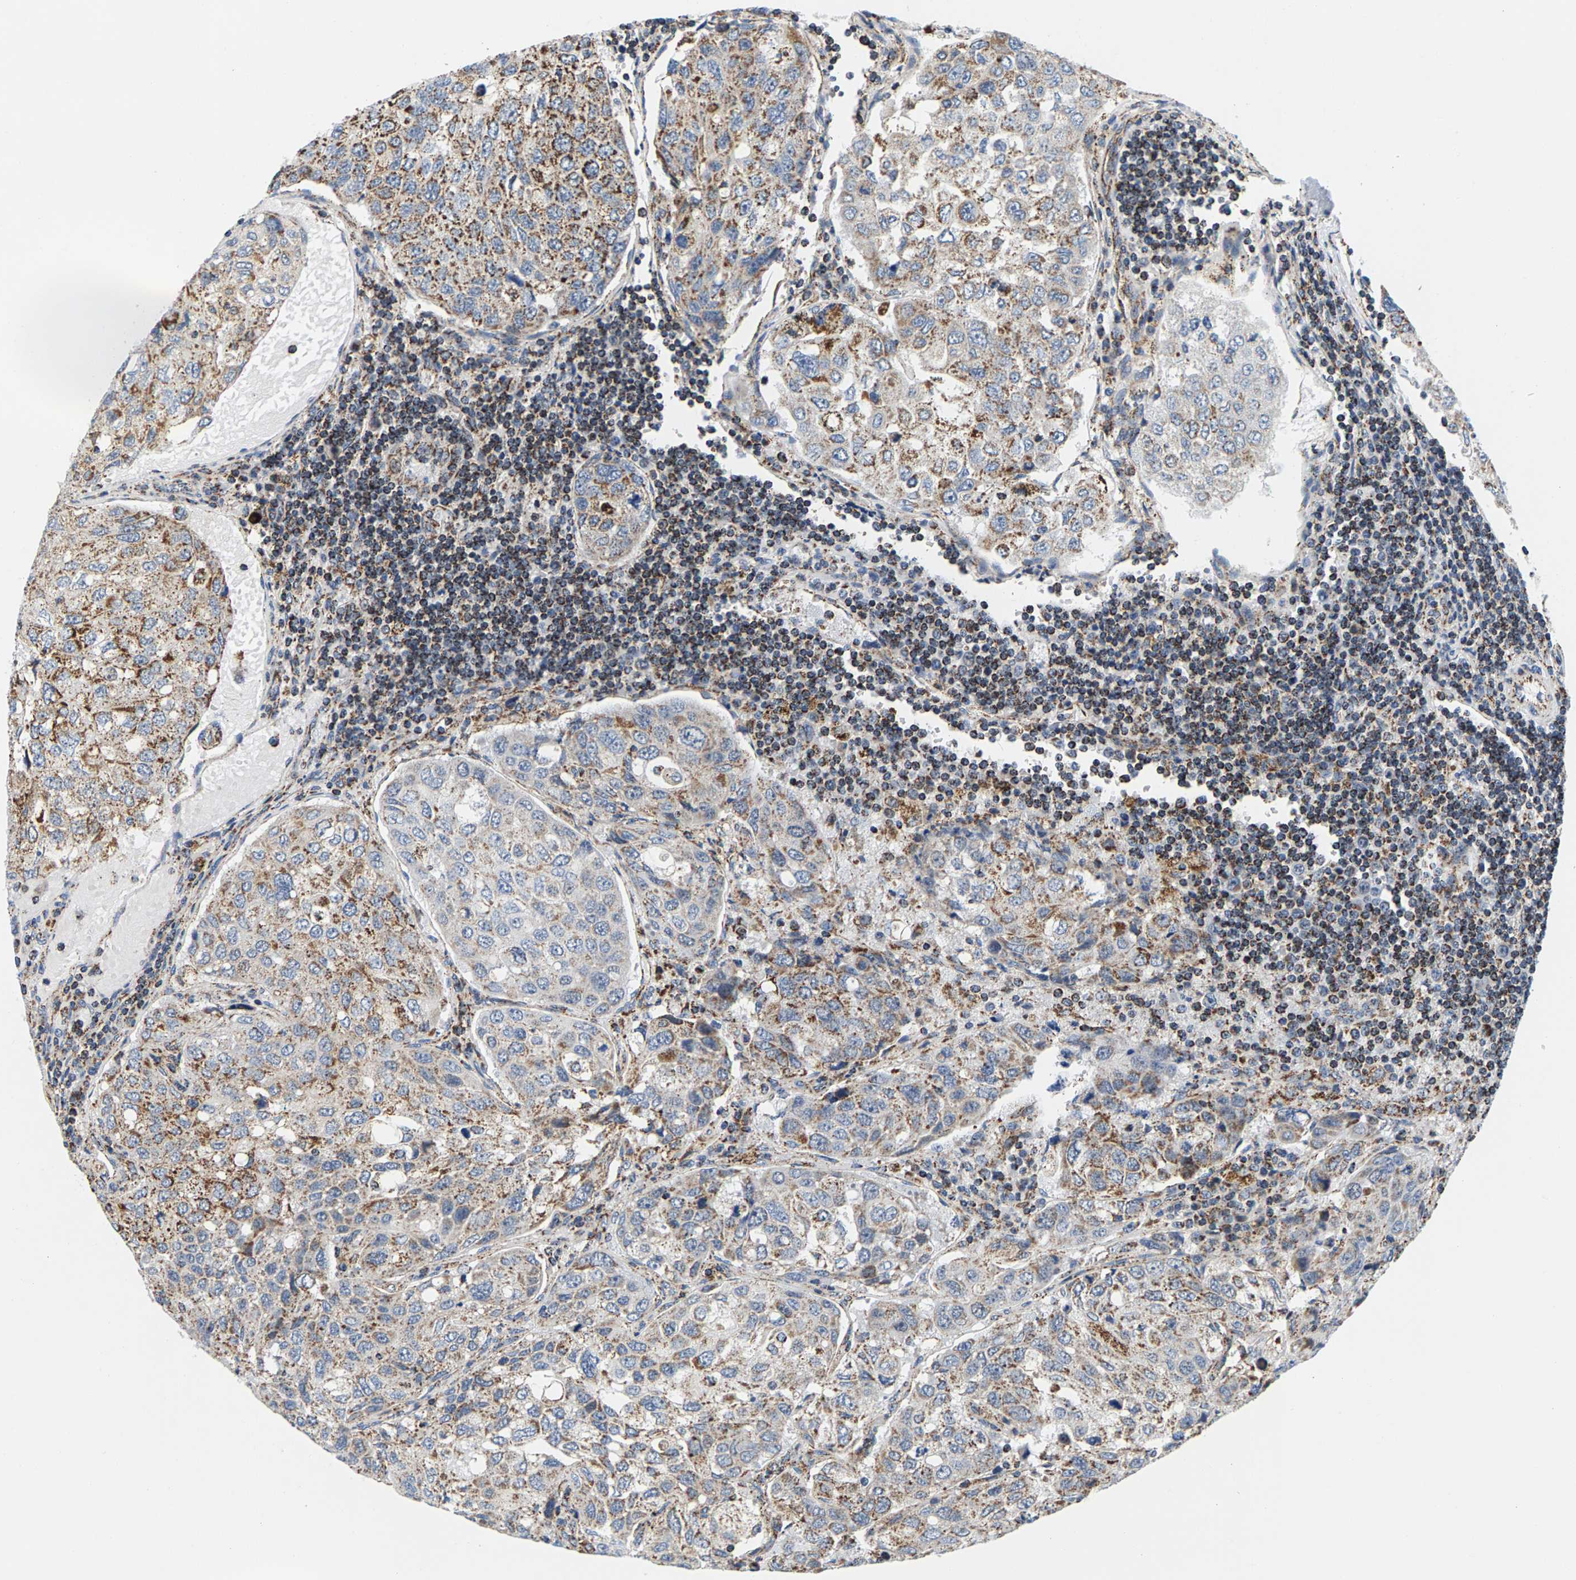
{"staining": {"intensity": "moderate", "quantity": ">75%", "location": "cytoplasmic/membranous"}, "tissue": "urothelial cancer", "cell_type": "Tumor cells", "image_type": "cancer", "snomed": [{"axis": "morphology", "description": "Urothelial carcinoma, High grade"}, {"axis": "topography", "description": "Lymph node"}, {"axis": "topography", "description": "Urinary bladder"}], "caption": "About >75% of tumor cells in human urothelial cancer display moderate cytoplasmic/membranous protein positivity as visualized by brown immunohistochemical staining.", "gene": "PDE1A", "patient": {"sex": "male", "age": 51}}